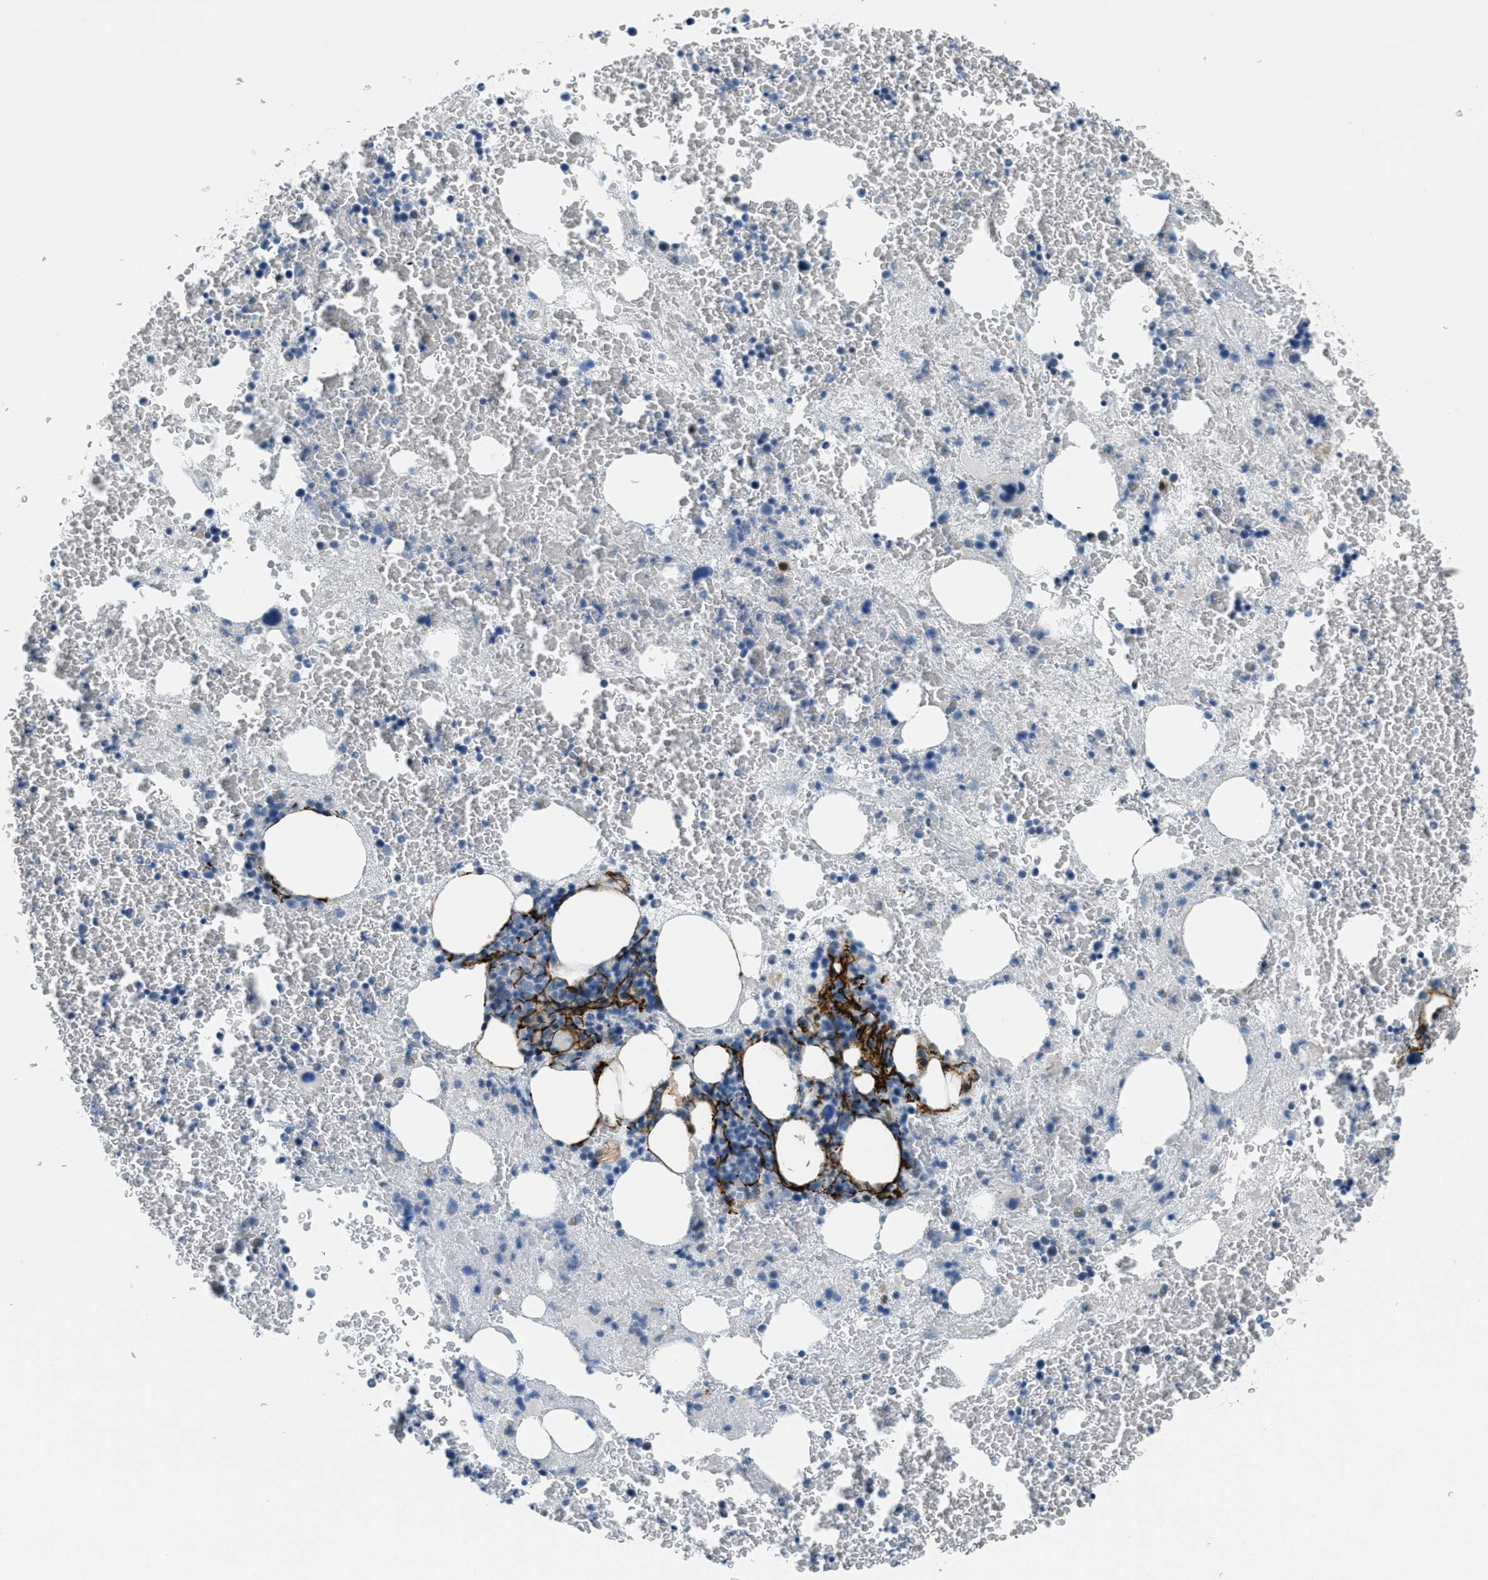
{"staining": {"intensity": "negative", "quantity": "none", "location": "none"}, "tissue": "bone marrow", "cell_type": "Hematopoietic cells", "image_type": "normal", "snomed": [{"axis": "morphology", "description": "Normal tissue, NOS"}, {"axis": "morphology", "description": "Inflammation, NOS"}, {"axis": "topography", "description": "Bone marrow"}], "caption": "Benign bone marrow was stained to show a protein in brown. There is no significant positivity in hematopoietic cells. The staining is performed using DAB brown chromogen with nuclei counter-stained in using hematoxylin.", "gene": "FBN1", "patient": {"sex": "male", "age": 63}}